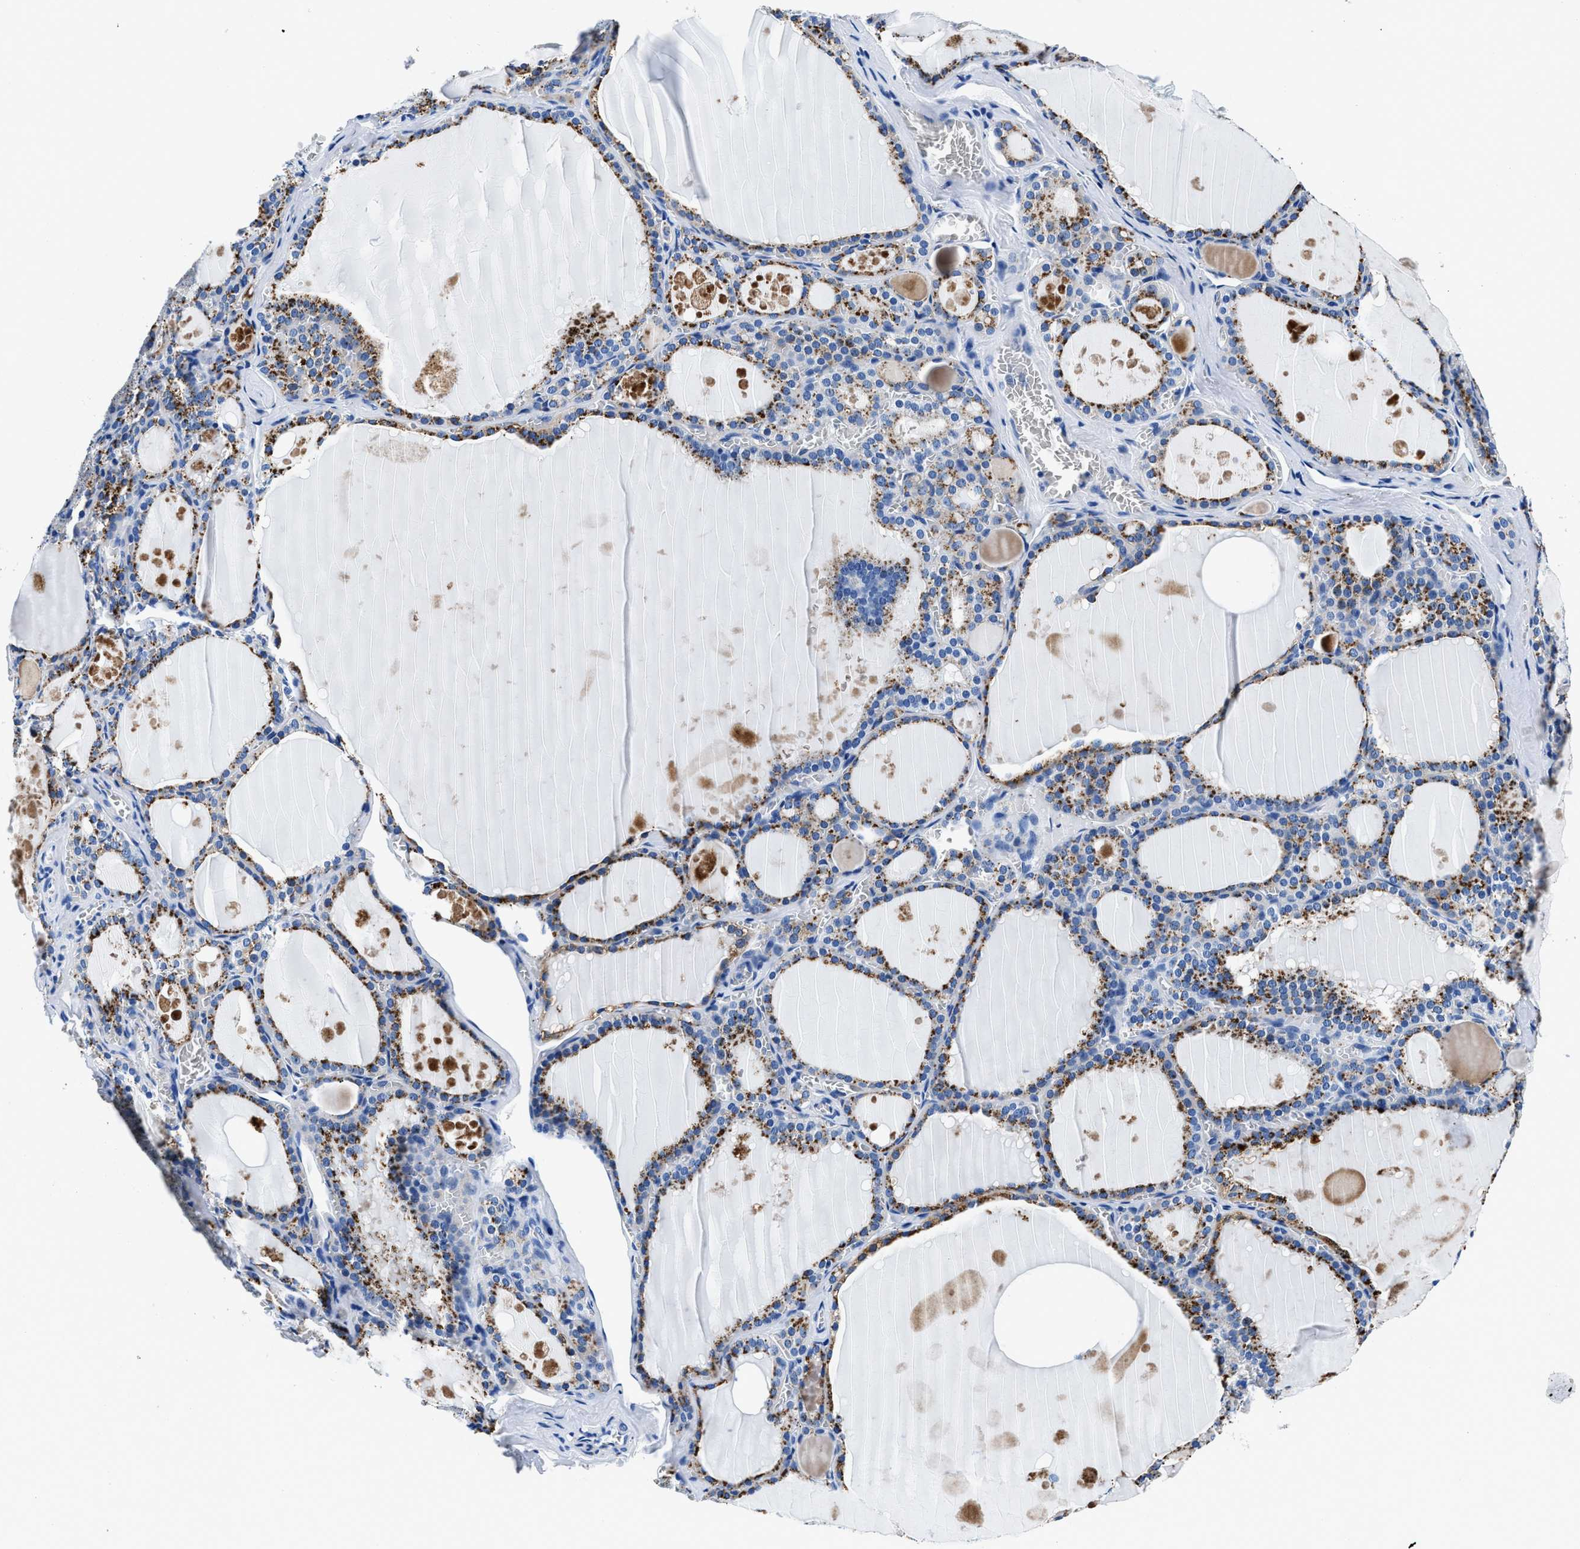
{"staining": {"intensity": "strong", "quantity": "25%-75%", "location": "cytoplasmic/membranous"}, "tissue": "thyroid gland", "cell_type": "Glandular cells", "image_type": "normal", "snomed": [{"axis": "morphology", "description": "Normal tissue, NOS"}, {"axis": "topography", "description": "Thyroid gland"}], "caption": "Strong cytoplasmic/membranous expression is seen in about 25%-75% of glandular cells in normal thyroid gland.", "gene": "OR14K1", "patient": {"sex": "male", "age": 56}}